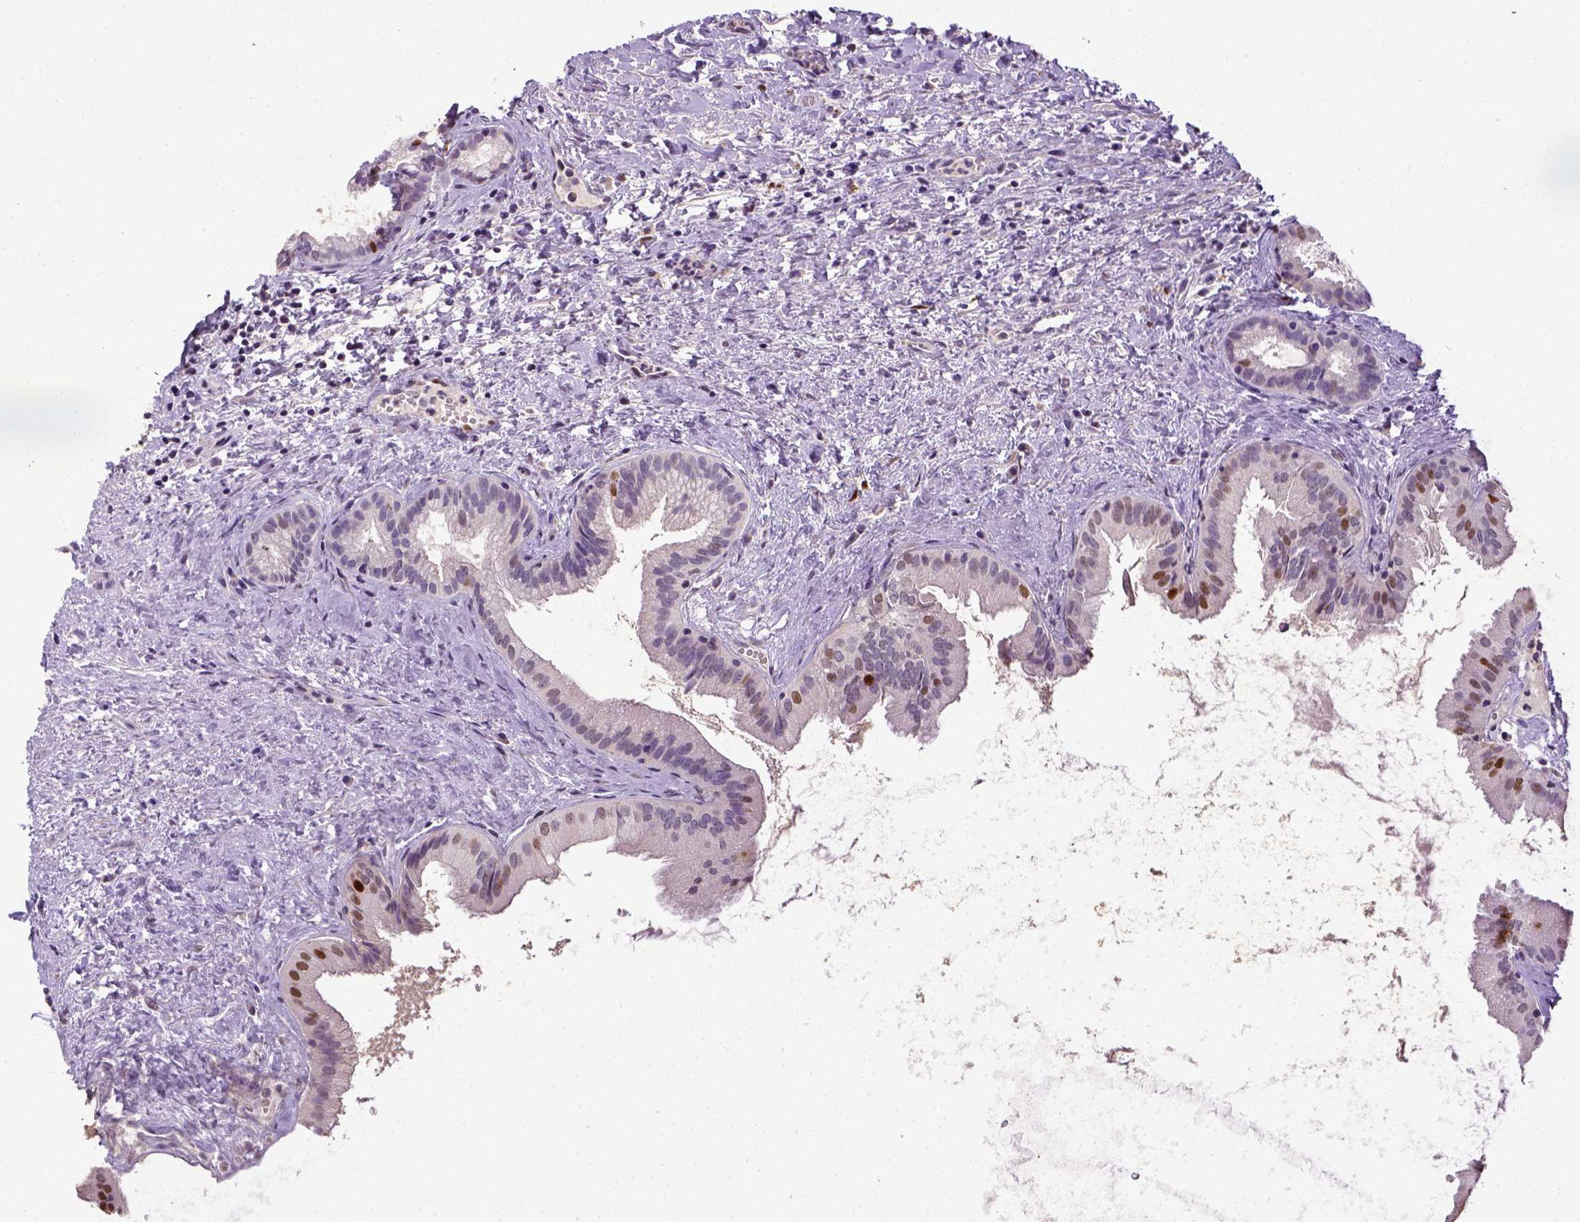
{"staining": {"intensity": "moderate", "quantity": "<25%", "location": "nuclear"}, "tissue": "gallbladder", "cell_type": "Glandular cells", "image_type": "normal", "snomed": [{"axis": "morphology", "description": "Normal tissue, NOS"}, {"axis": "topography", "description": "Gallbladder"}], "caption": "A high-resolution image shows IHC staining of benign gallbladder, which shows moderate nuclear positivity in about <25% of glandular cells.", "gene": "CDKN1A", "patient": {"sex": "male", "age": 70}}